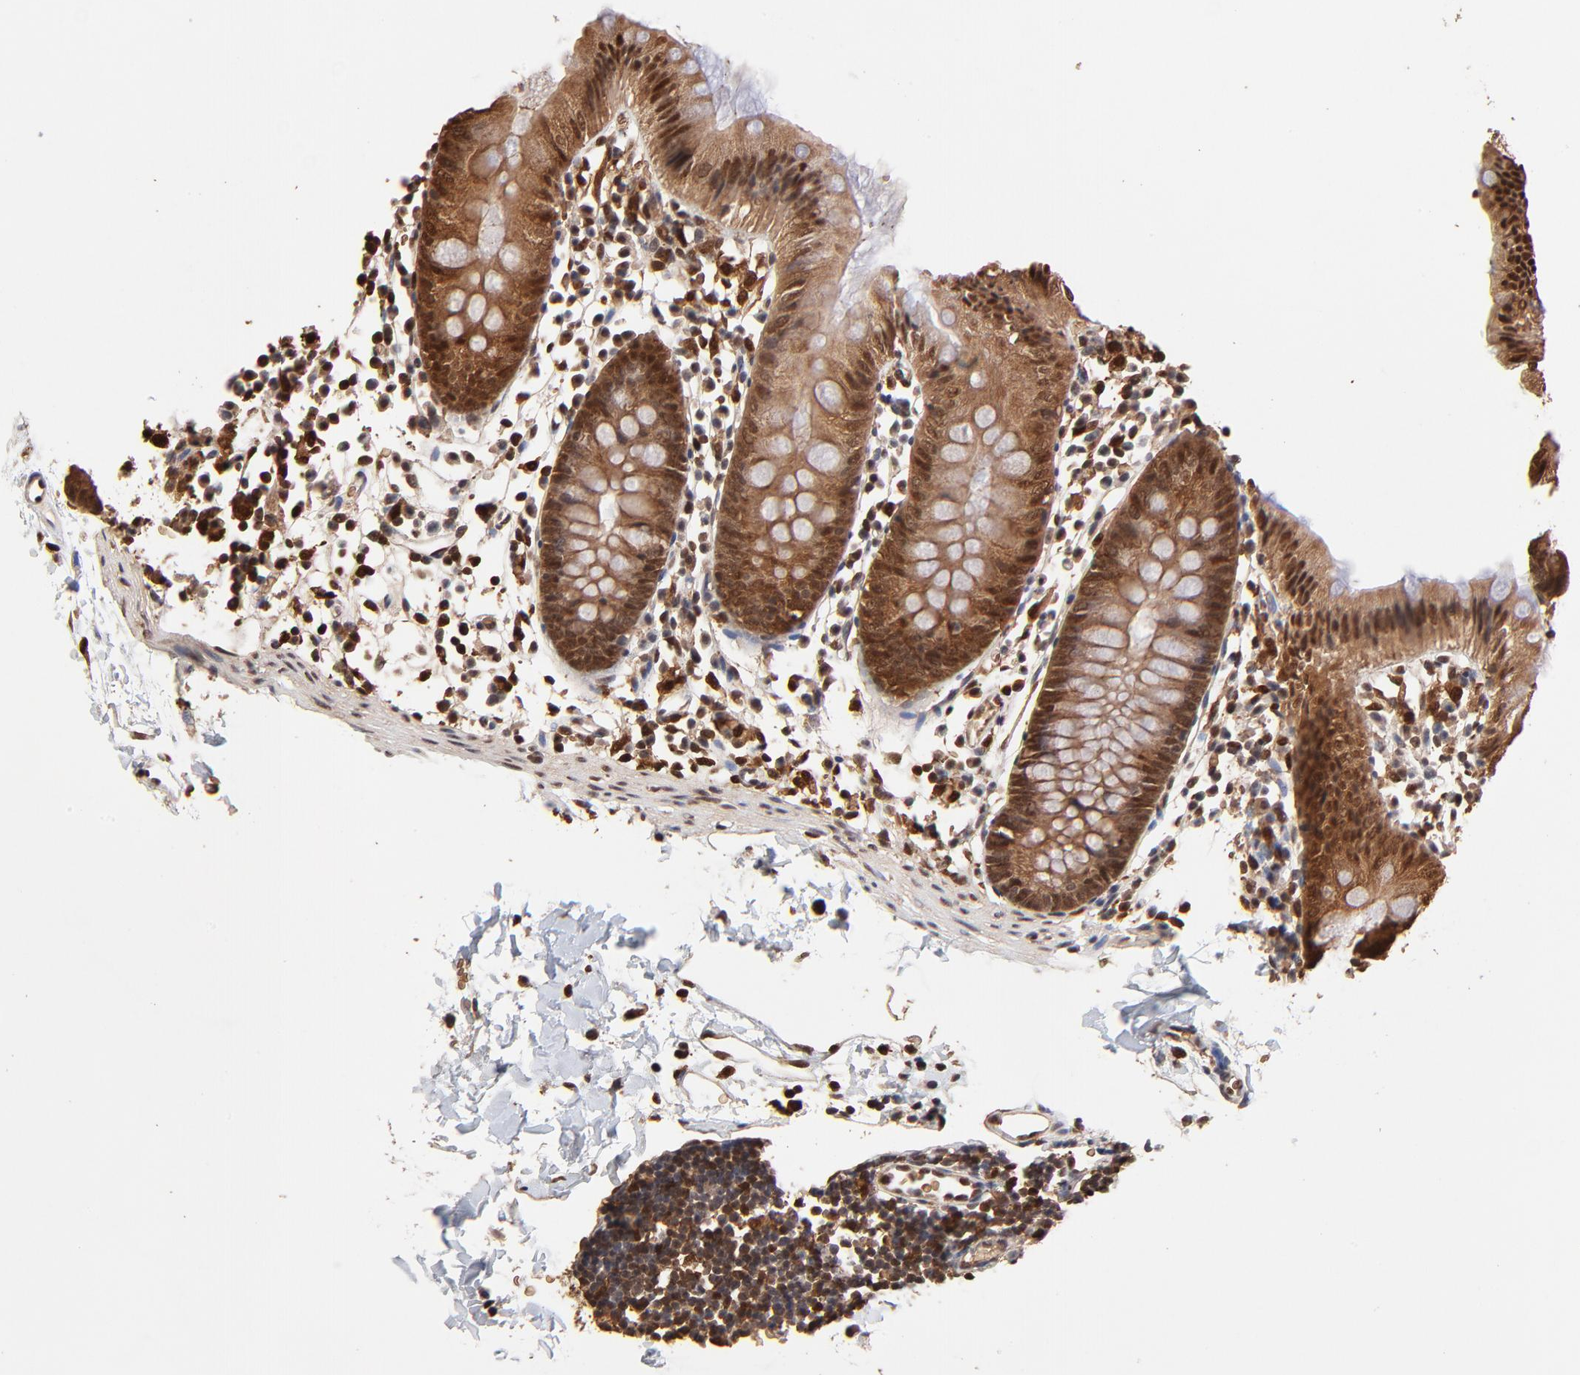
{"staining": {"intensity": "moderate", "quantity": ">75%", "location": "cytoplasmic/membranous,nuclear"}, "tissue": "colon", "cell_type": "Endothelial cells", "image_type": "normal", "snomed": [{"axis": "morphology", "description": "Normal tissue, NOS"}, {"axis": "topography", "description": "Colon"}], "caption": "This is an image of immunohistochemistry staining of normal colon, which shows moderate expression in the cytoplasmic/membranous,nuclear of endothelial cells.", "gene": "CASP1", "patient": {"sex": "male", "age": 14}}